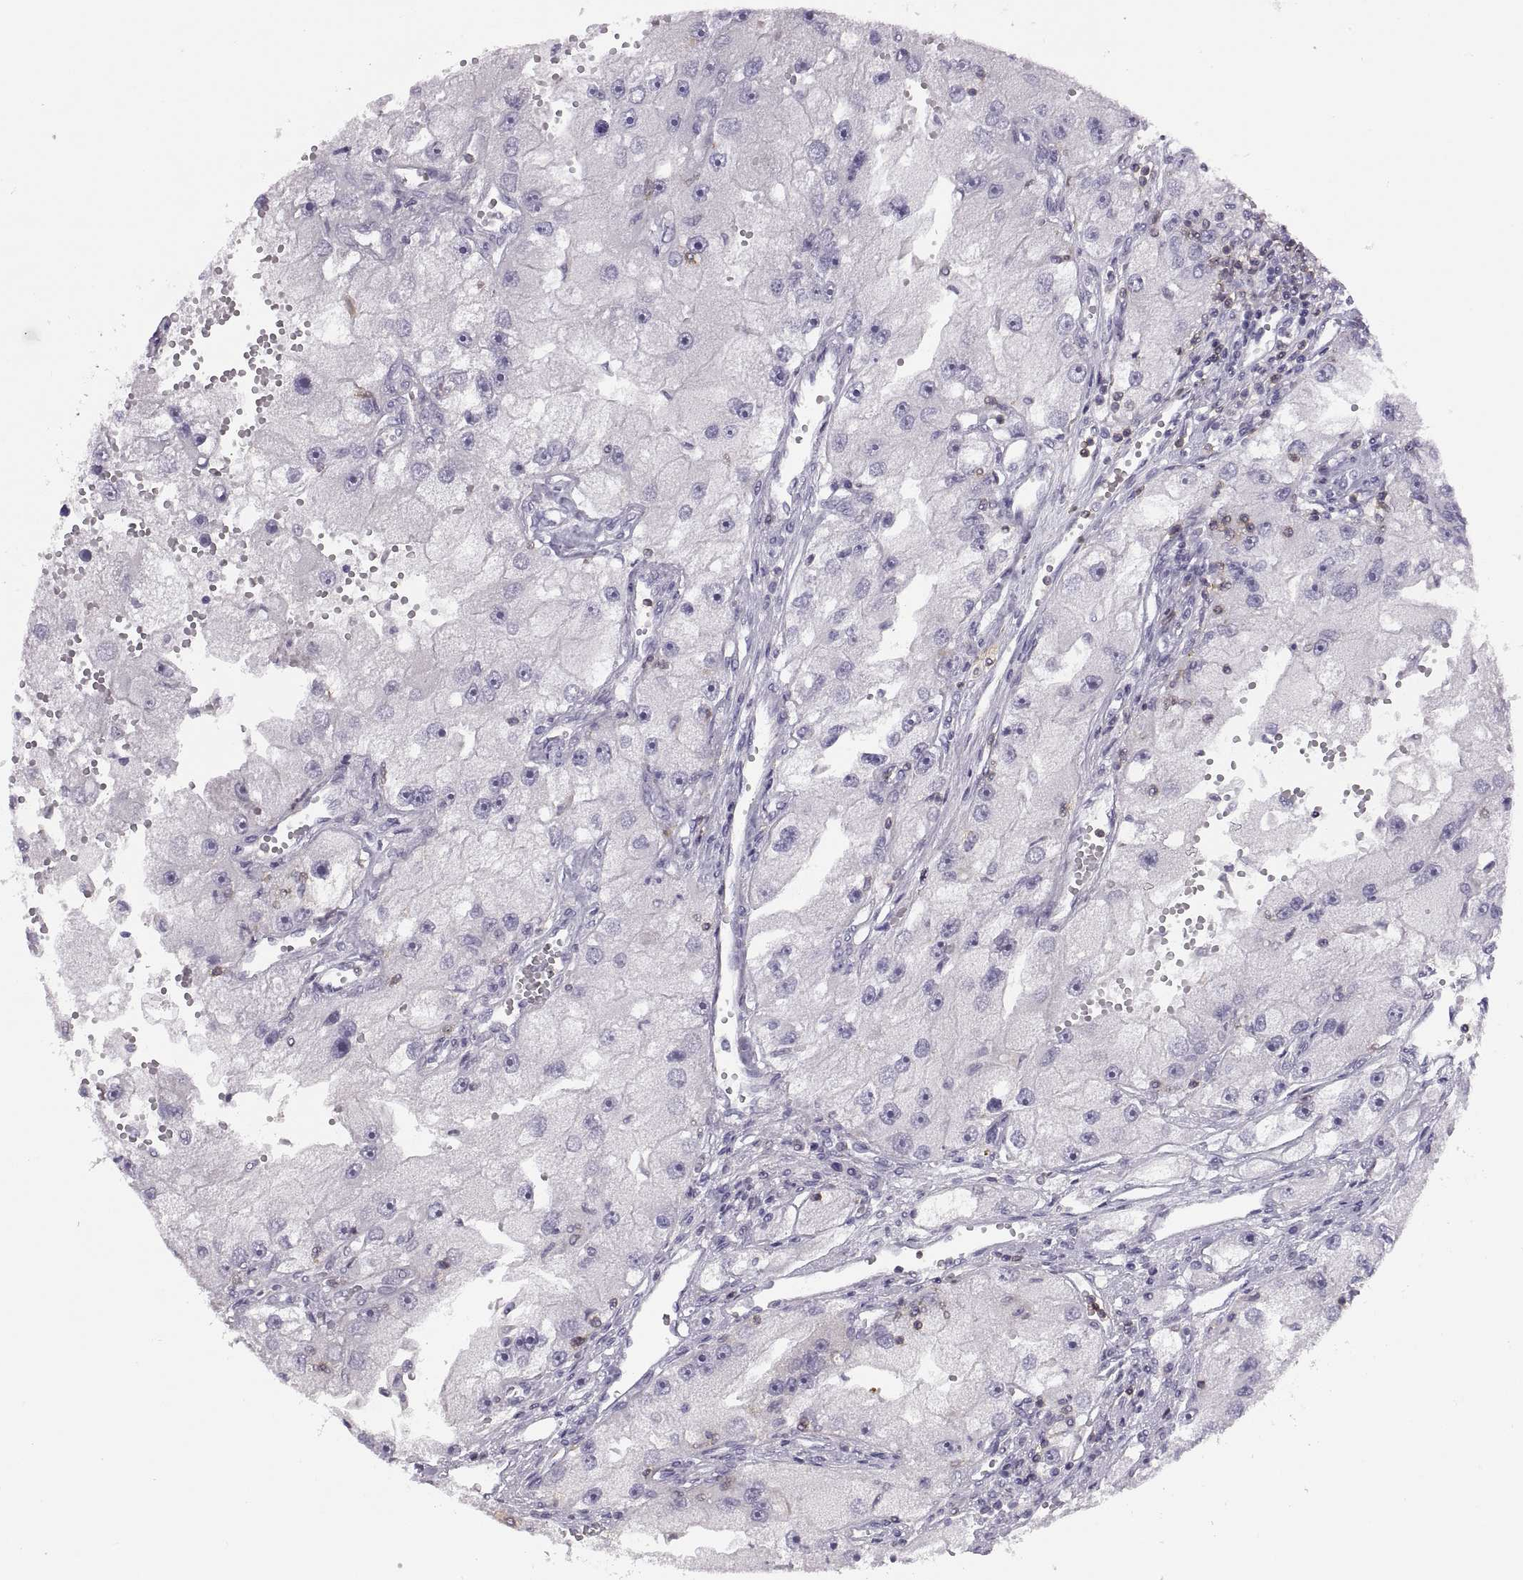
{"staining": {"intensity": "negative", "quantity": "none", "location": "none"}, "tissue": "renal cancer", "cell_type": "Tumor cells", "image_type": "cancer", "snomed": [{"axis": "morphology", "description": "Adenocarcinoma, NOS"}, {"axis": "topography", "description": "Kidney"}], "caption": "Tumor cells show no significant protein positivity in adenocarcinoma (renal).", "gene": "TTC21A", "patient": {"sex": "male", "age": 63}}